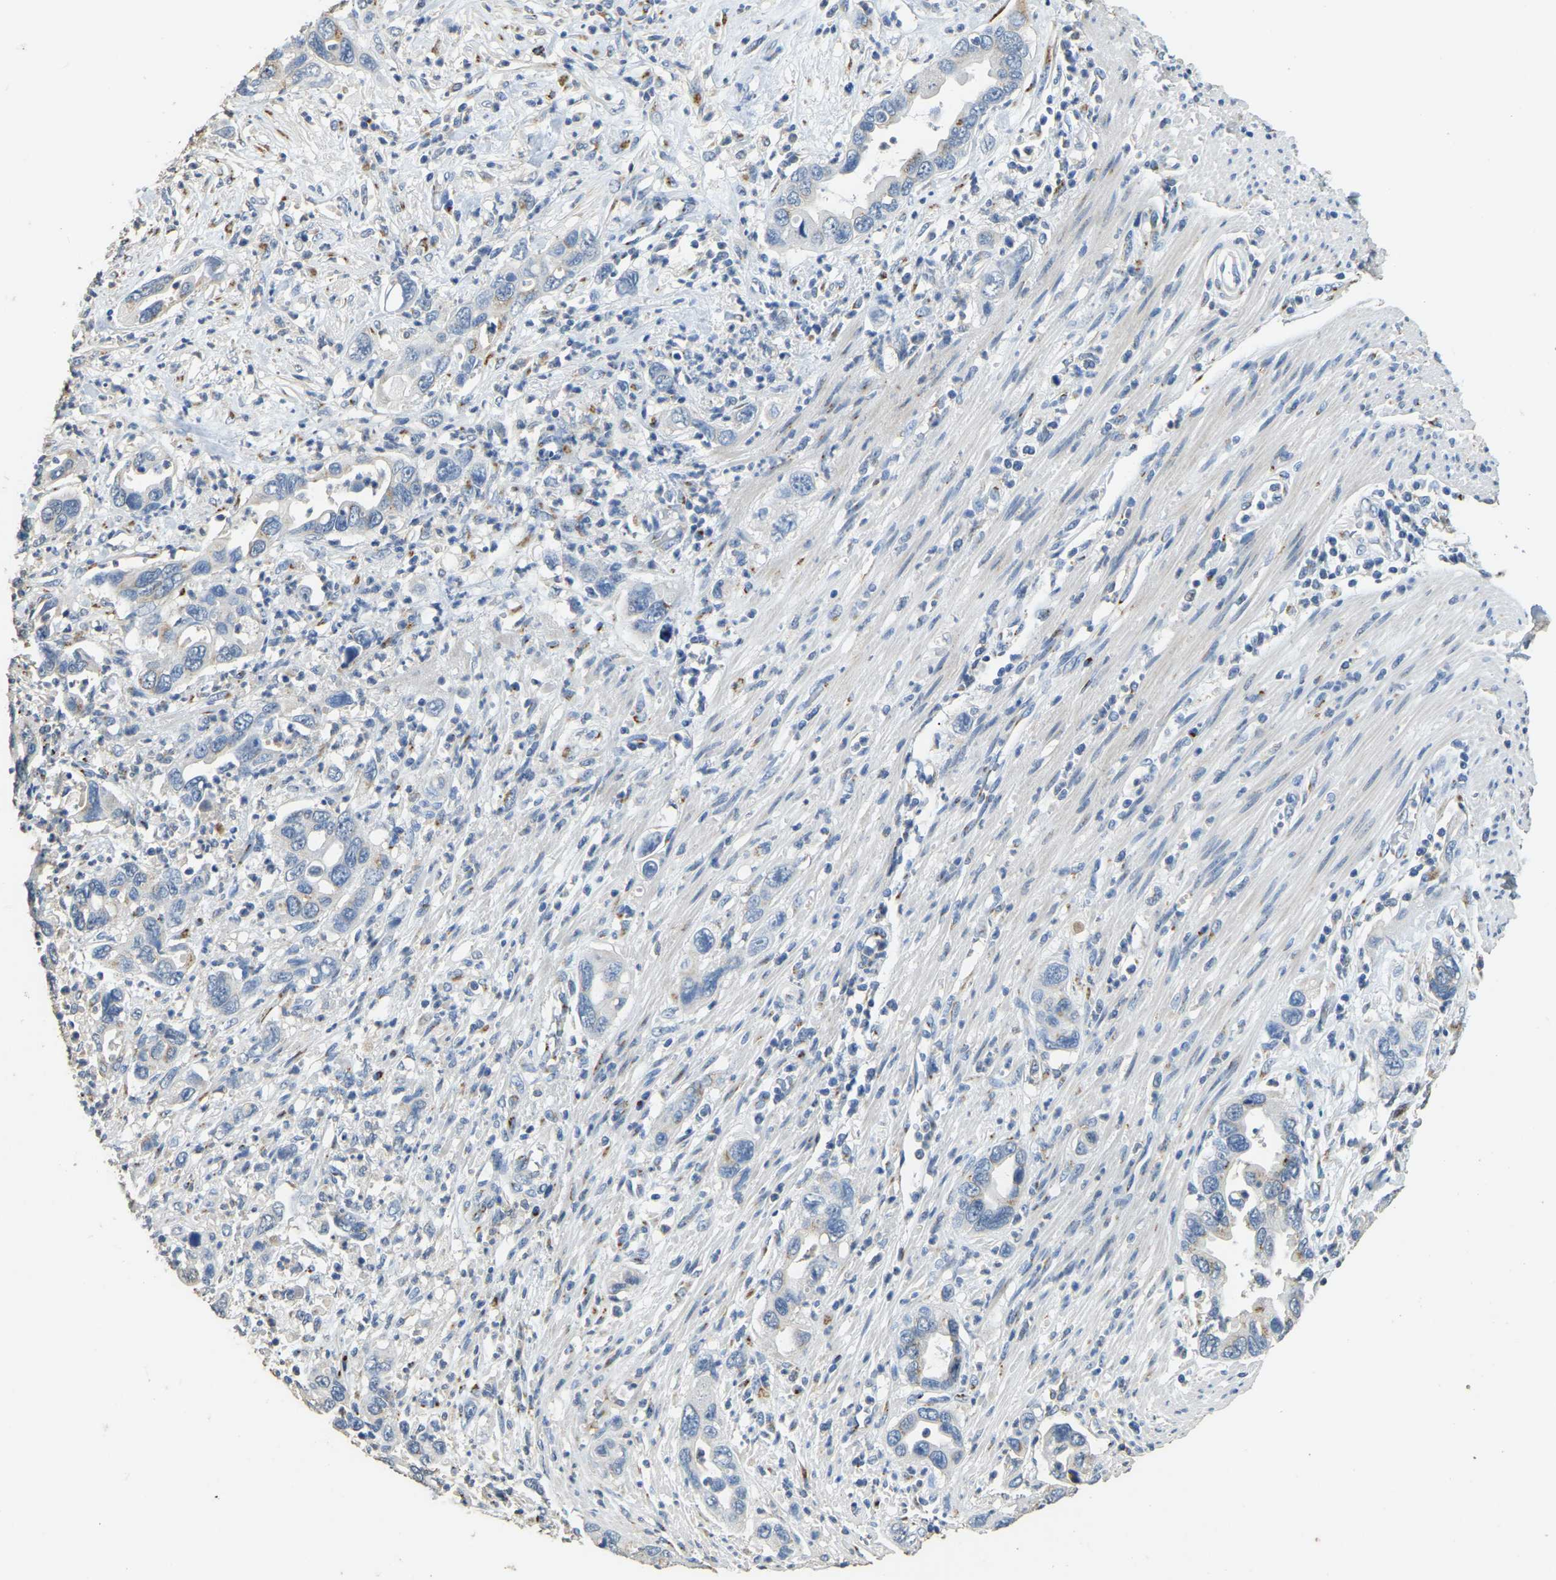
{"staining": {"intensity": "weak", "quantity": "25%-75%", "location": "cytoplasmic/membranous"}, "tissue": "pancreatic cancer", "cell_type": "Tumor cells", "image_type": "cancer", "snomed": [{"axis": "morphology", "description": "Adenocarcinoma, NOS"}, {"axis": "topography", "description": "Pancreas"}], "caption": "IHC of human pancreatic cancer (adenocarcinoma) reveals low levels of weak cytoplasmic/membranous expression in approximately 25%-75% of tumor cells. (DAB IHC, brown staining for protein, blue staining for nuclei).", "gene": "FAM174A", "patient": {"sex": "female", "age": 70}}